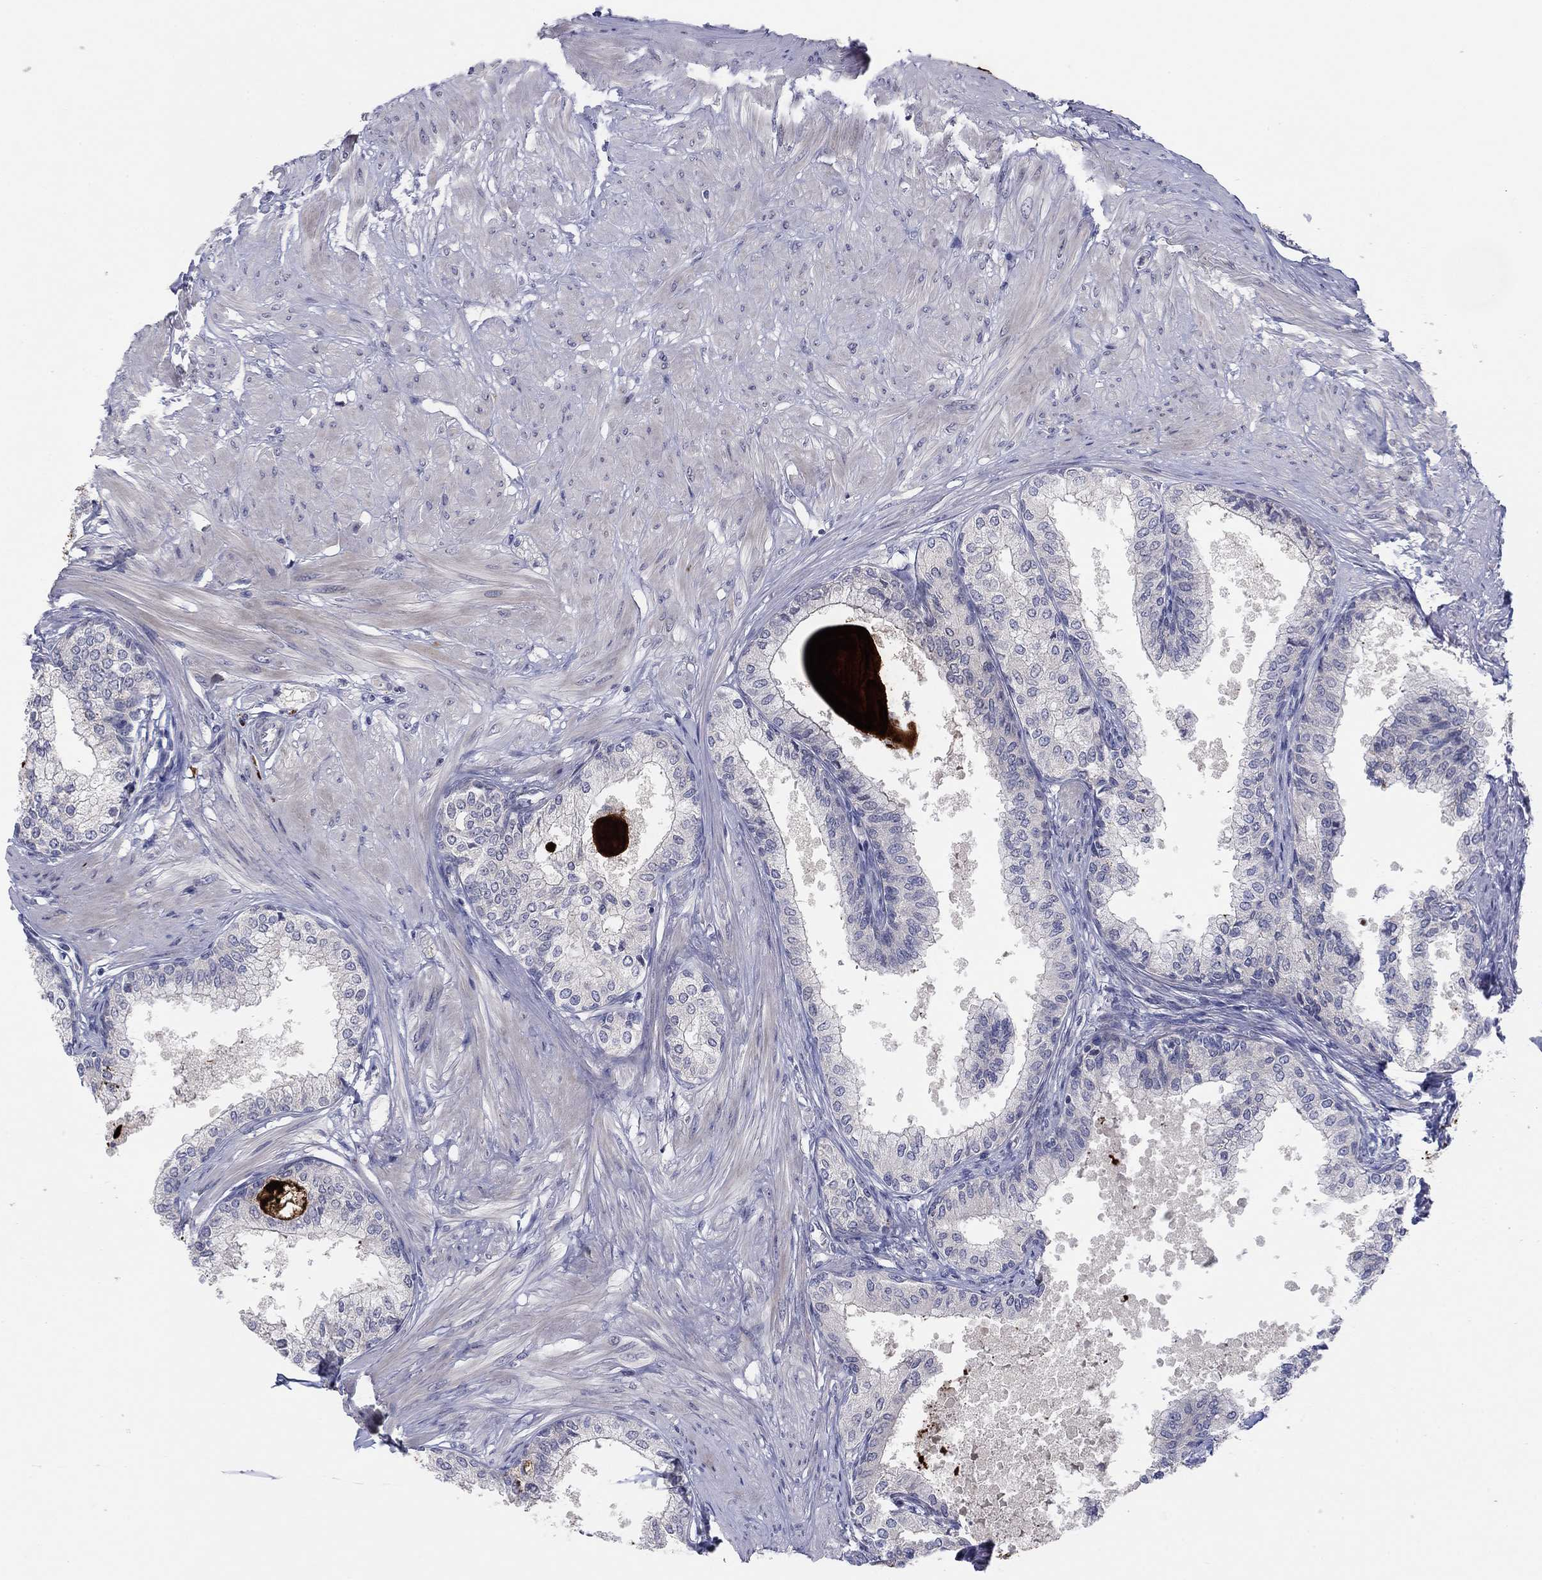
{"staining": {"intensity": "negative", "quantity": "none", "location": "none"}, "tissue": "prostate", "cell_type": "Glandular cells", "image_type": "normal", "snomed": [{"axis": "morphology", "description": "Normal tissue, NOS"}, {"axis": "topography", "description": "Prostate"}], "caption": "This histopathology image is of benign prostate stained with immunohistochemistry (IHC) to label a protein in brown with the nuclei are counter-stained blue. There is no expression in glandular cells.", "gene": "AMN1", "patient": {"sex": "male", "age": 63}}